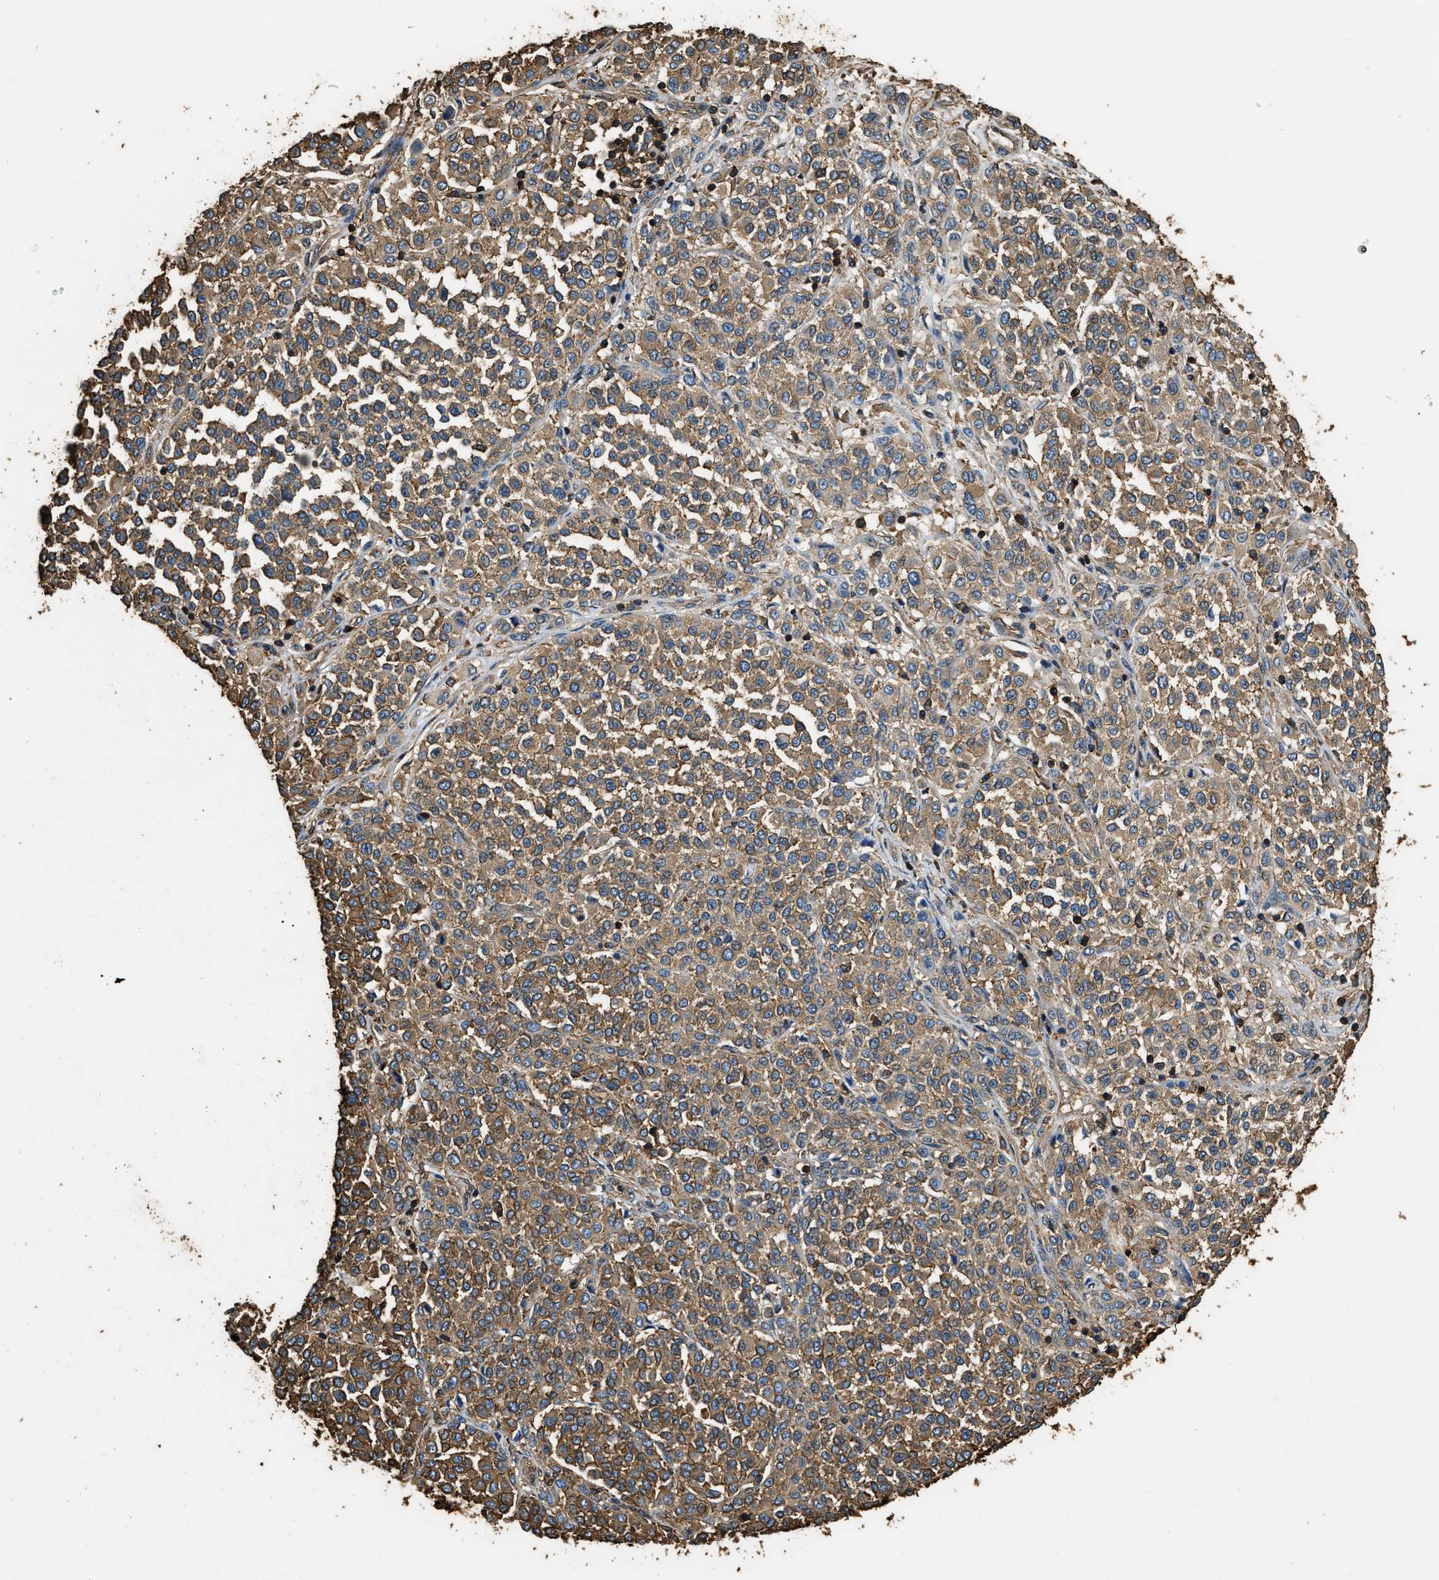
{"staining": {"intensity": "moderate", "quantity": ">75%", "location": "cytoplasmic/membranous"}, "tissue": "melanoma", "cell_type": "Tumor cells", "image_type": "cancer", "snomed": [{"axis": "morphology", "description": "Malignant melanoma, Metastatic site"}, {"axis": "topography", "description": "Pancreas"}], "caption": "A photomicrograph of human malignant melanoma (metastatic site) stained for a protein exhibits moderate cytoplasmic/membranous brown staining in tumor cells. Nuclei are stained in blue.", "gene": "ACCS", "patient": {"sex": "female", "age": 30}}